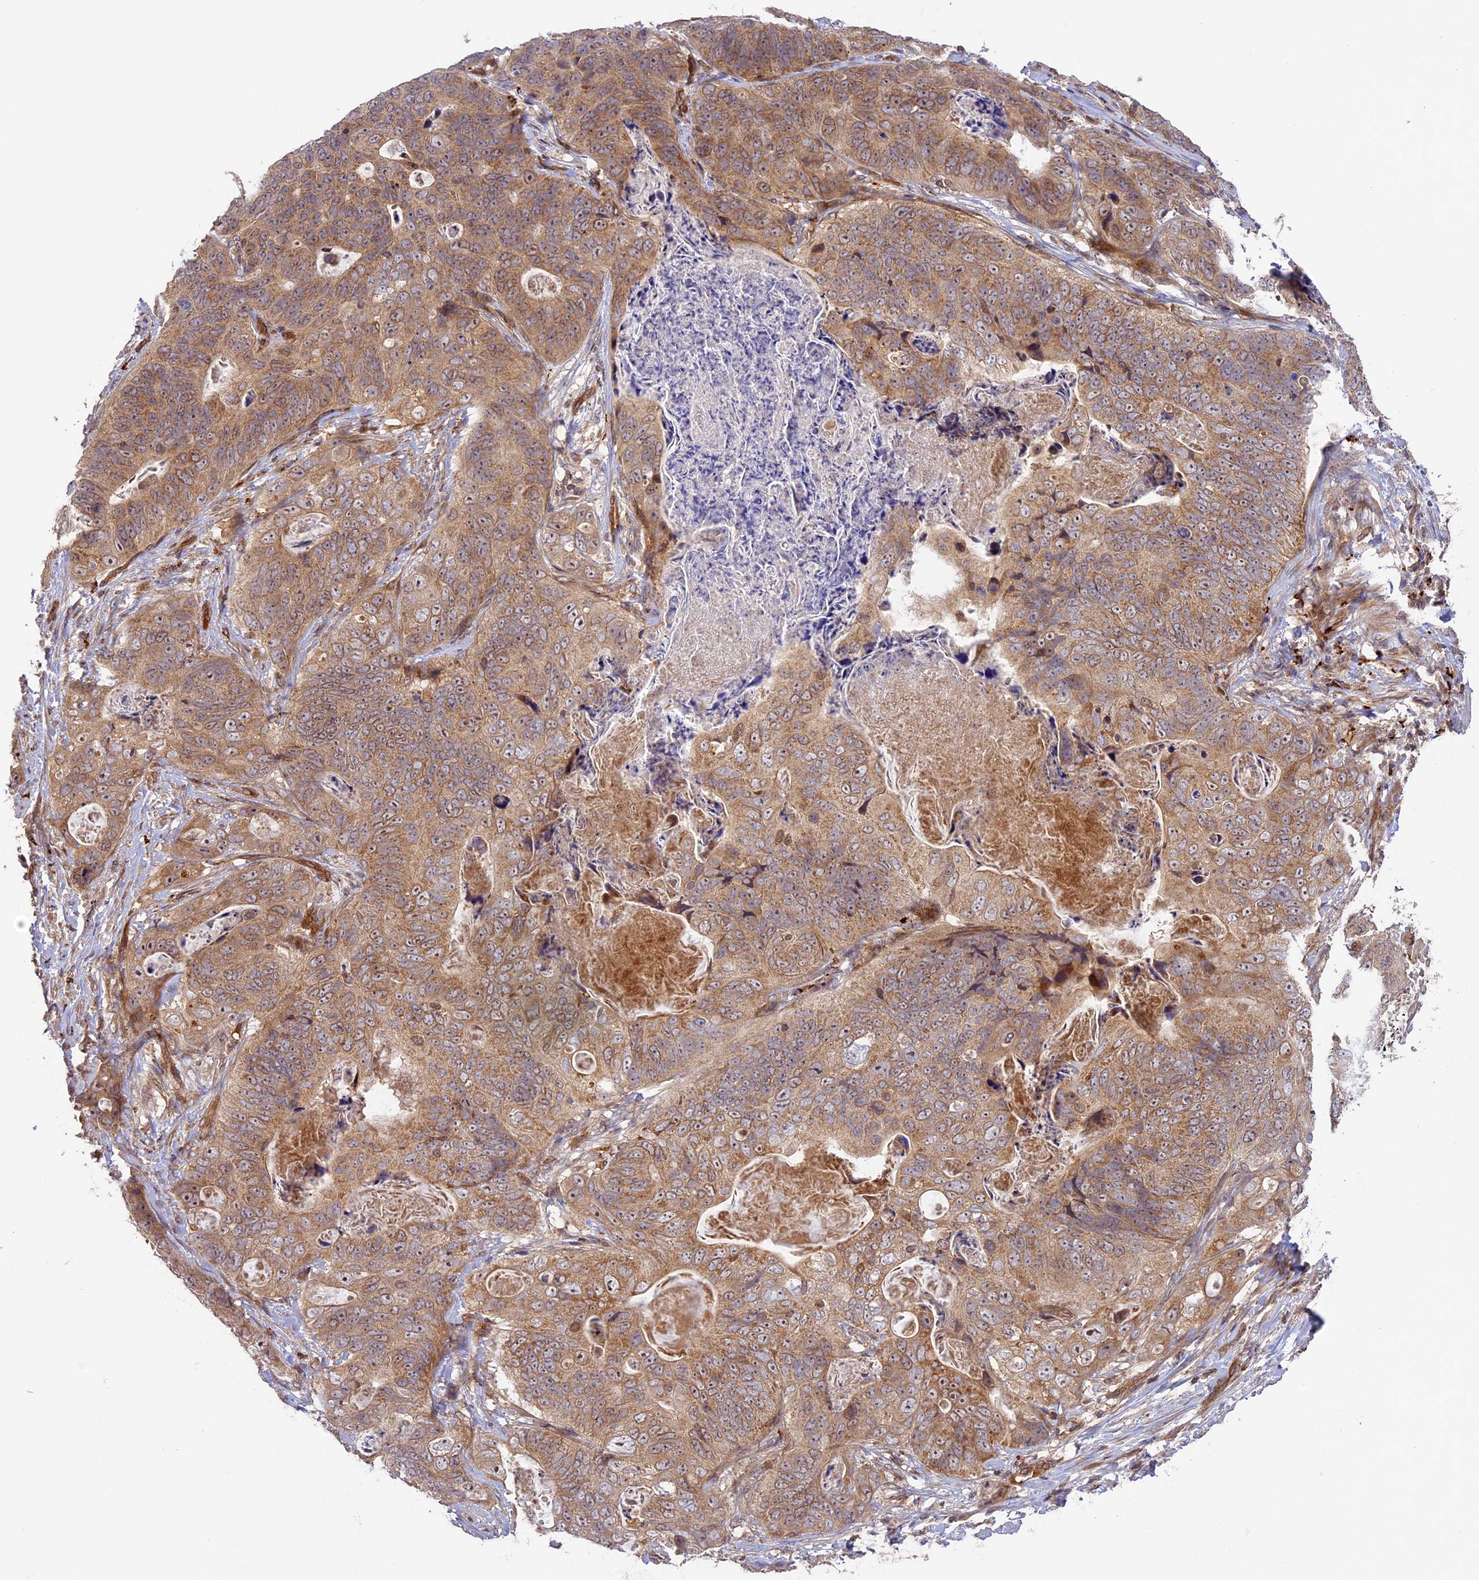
{"staining": {"intensity": "moderate", "quantity": ">75%", "location": "cytoplasmic/membranous"}, "tissue": "stomach cancer", "cell_type": "Tumor cells", "image_type": "cancer", "snomed": [{"axis": "morphology", "description": "Normal tissue, NOS"}, {"axis": "morphology", "description": "Adenocarcinoma, NOS"}, {"axis": "topography", "description": "Stomach"}], "caption": "Stomach cancer tissue exhibits moderate cytoplasmic/membranous positivity in about >75% of tumor cells (Brightfield microscopy of DAB IHC at high magnification).", "gene": "DGKH", "patient": {"sex": "female", "age": 89}}